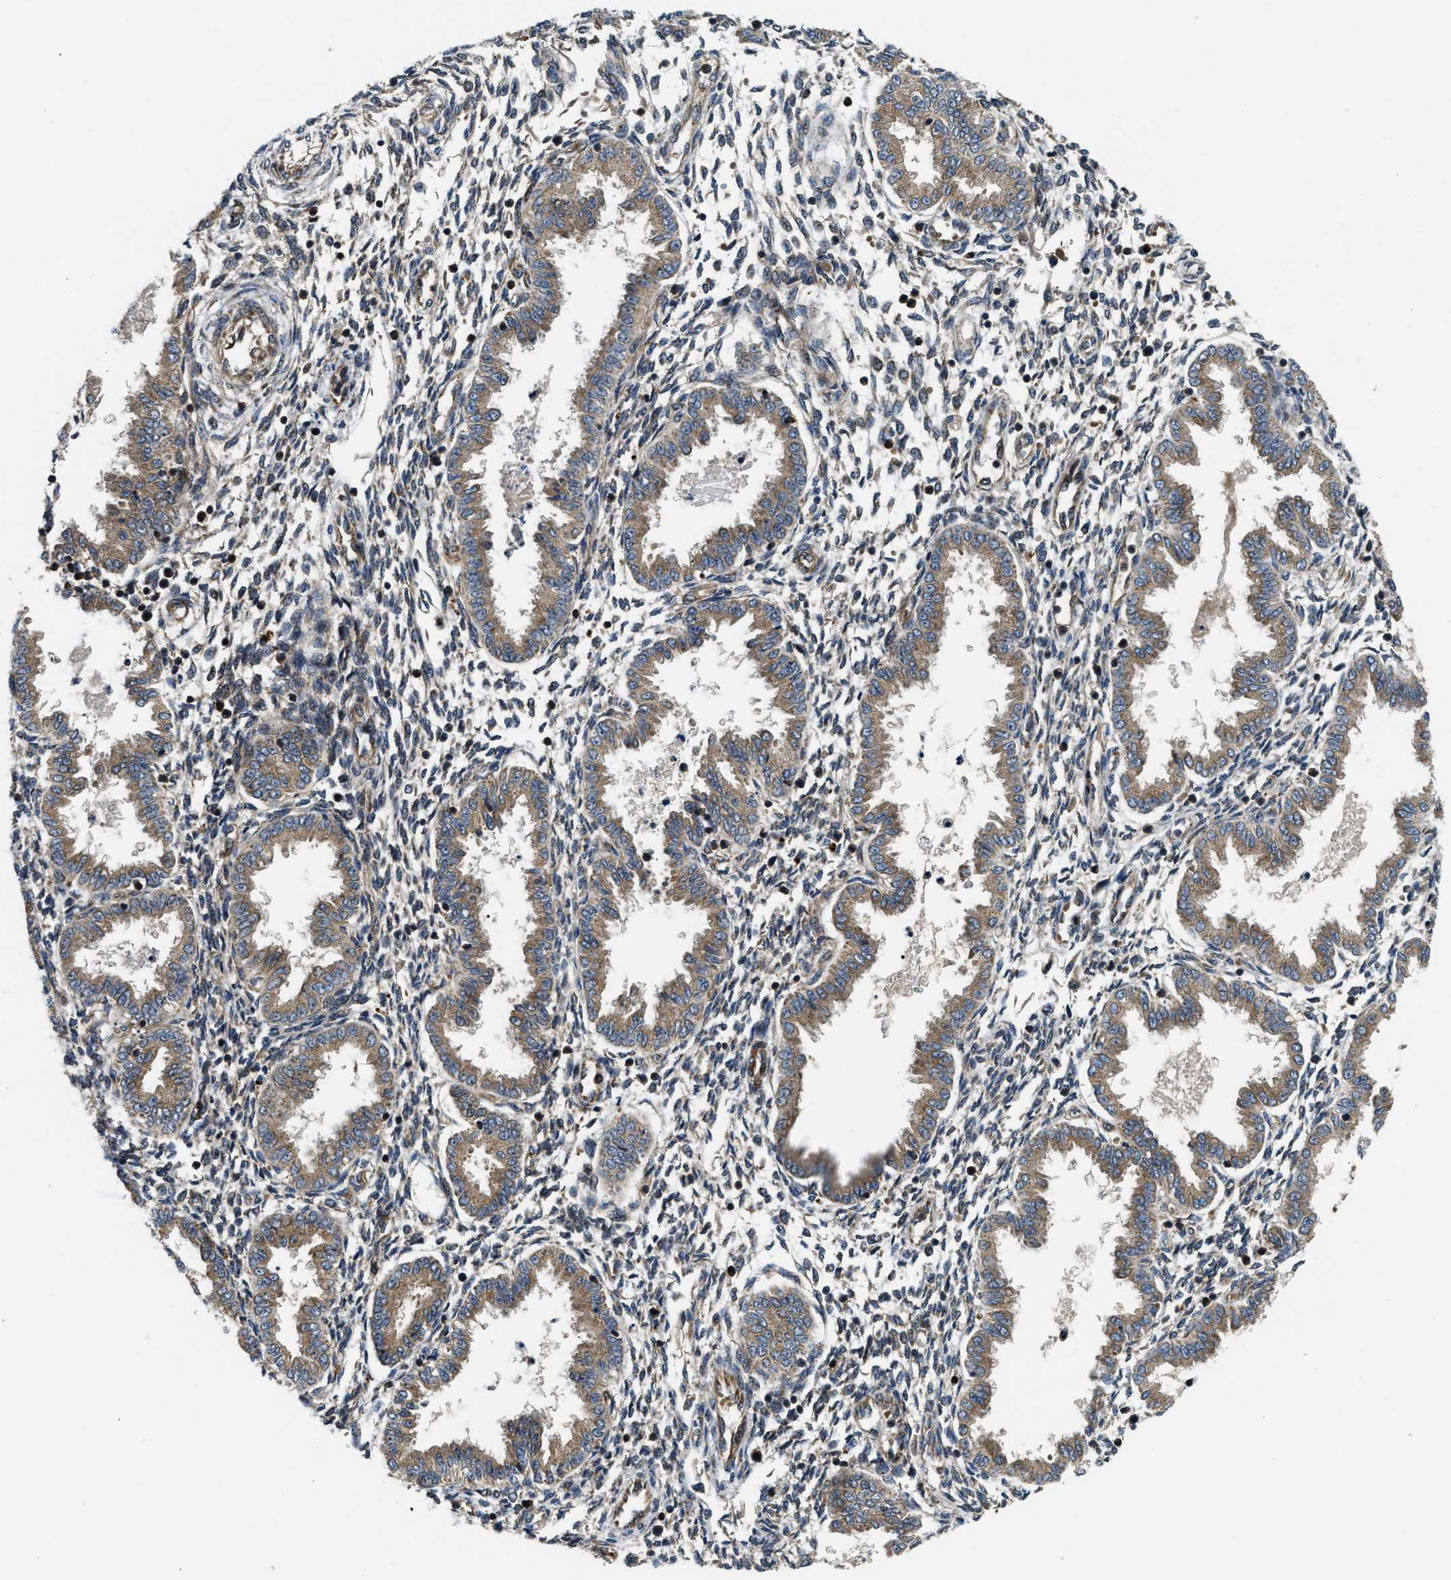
{"staining": {"intensity": "negative", "quantity": "none", "location": "none"}, "tissue": "endometrium", "cell_type": "Cells in endometrial stroma", "image_type": "normal", "snomed": [{"axis": "morphology", "description": "Normal tissue, NOS"}, {"axis": "topography", "description": "Endometrium"}], "caption": "Cells in endometrial stroma show no significant staining in benign endometrium. The staining was performed using DAB (3,3'-diaminobenzidine) to visualize the protein expression in brown, while the nuclei were stained in blue with hematoxylin (Magnification: 20x).", "gene": "PNPLA8", "patient": {"sex": "female", "age": 33}}